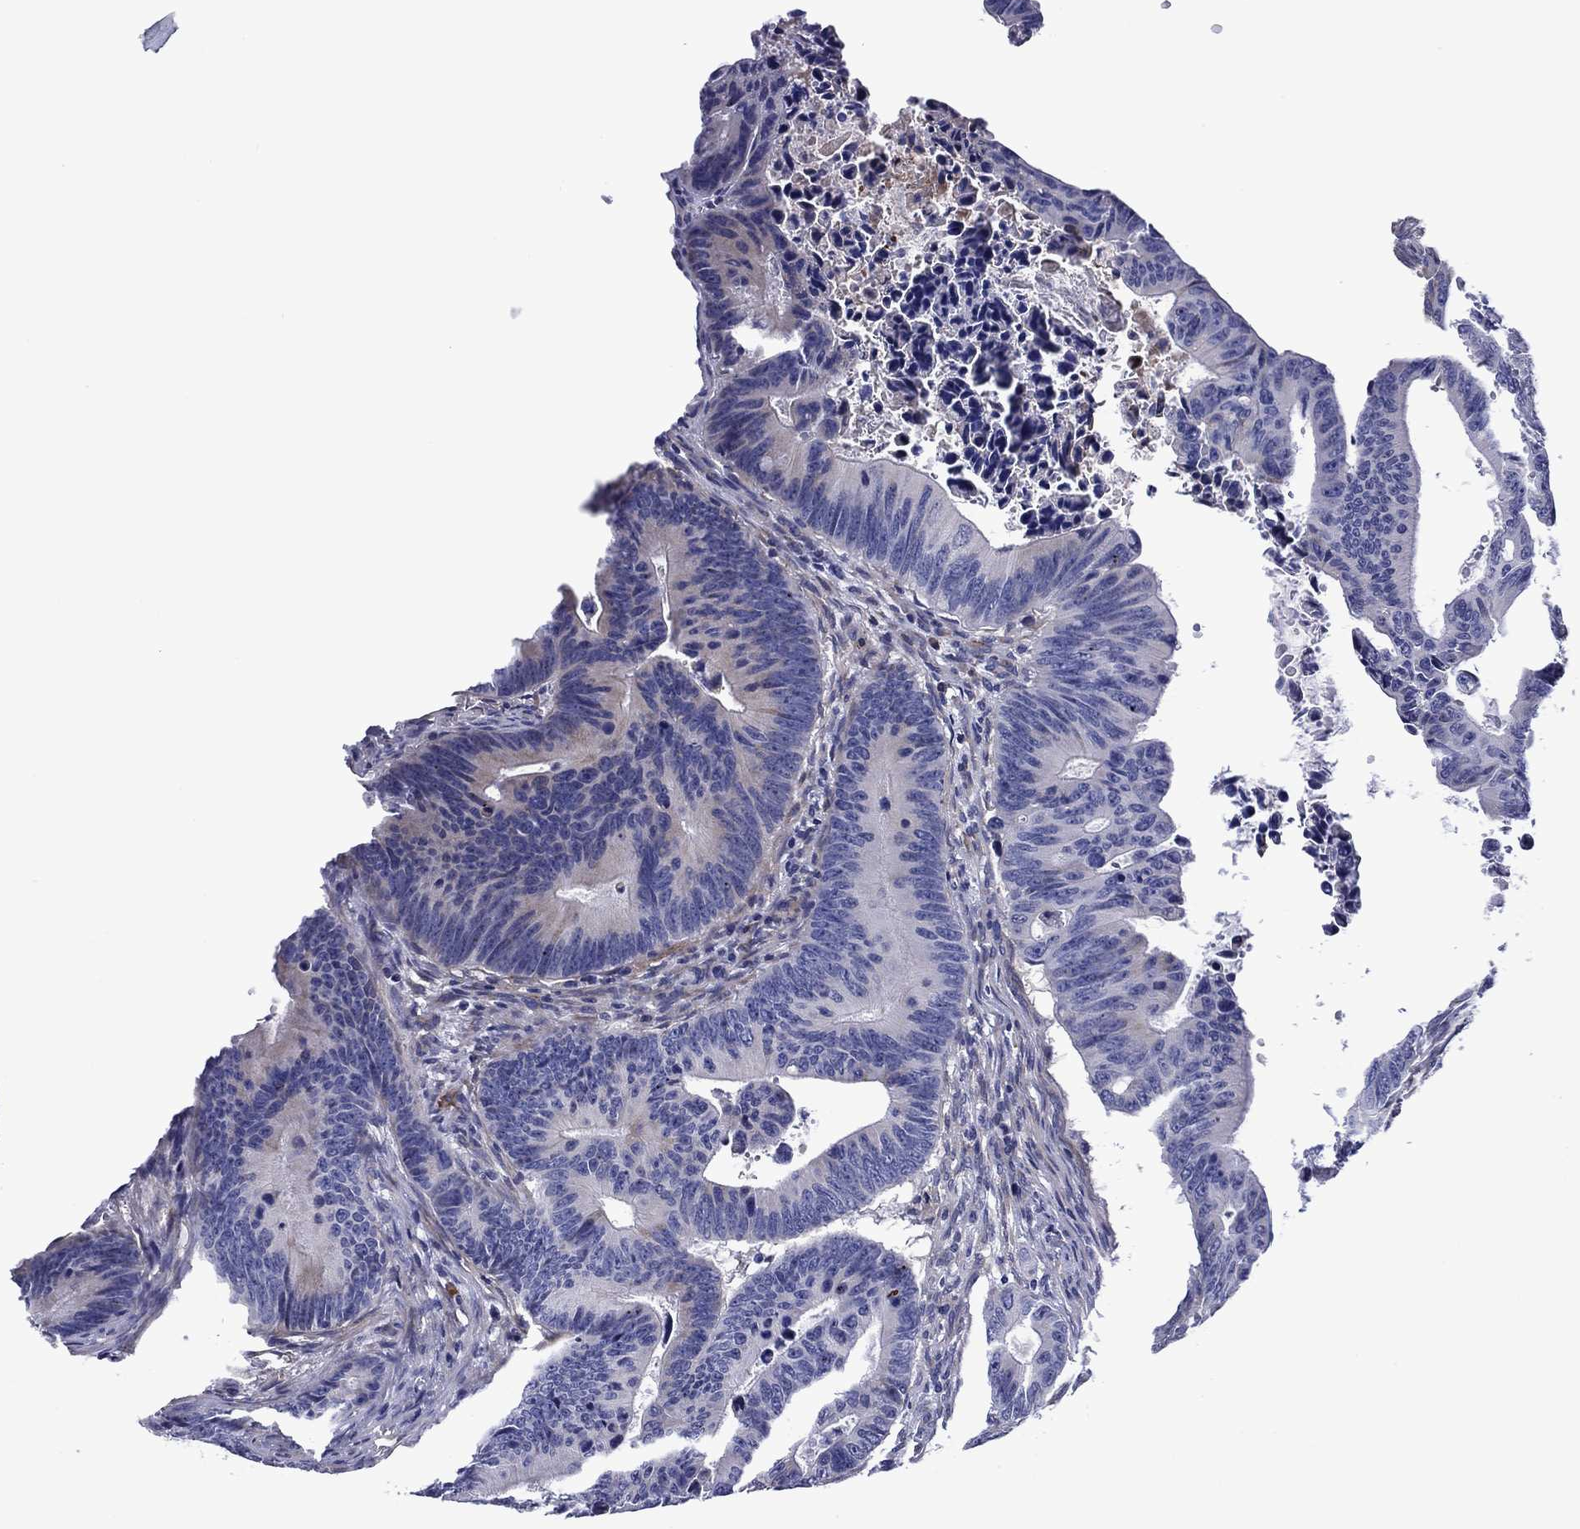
{"staining": {"intensity": "negative", "quantity": "none", "location": "none"}, "tissue": "colorectal cancer", "cell_type": "Tumor cells", "image_type": "cancer", "snomed": [{"axis": "morphology", "description": "Adenocarcinoma, NOS"}, {"axis": "topography", "description": "Colon"}], "caption": "This is an IHC photomicrograph of colorectal cancer (adenocarcinoma). There is no positivity in tumor cells.", "gene": "HSPG2", "patient": {"sex": "female", "age": 87}}